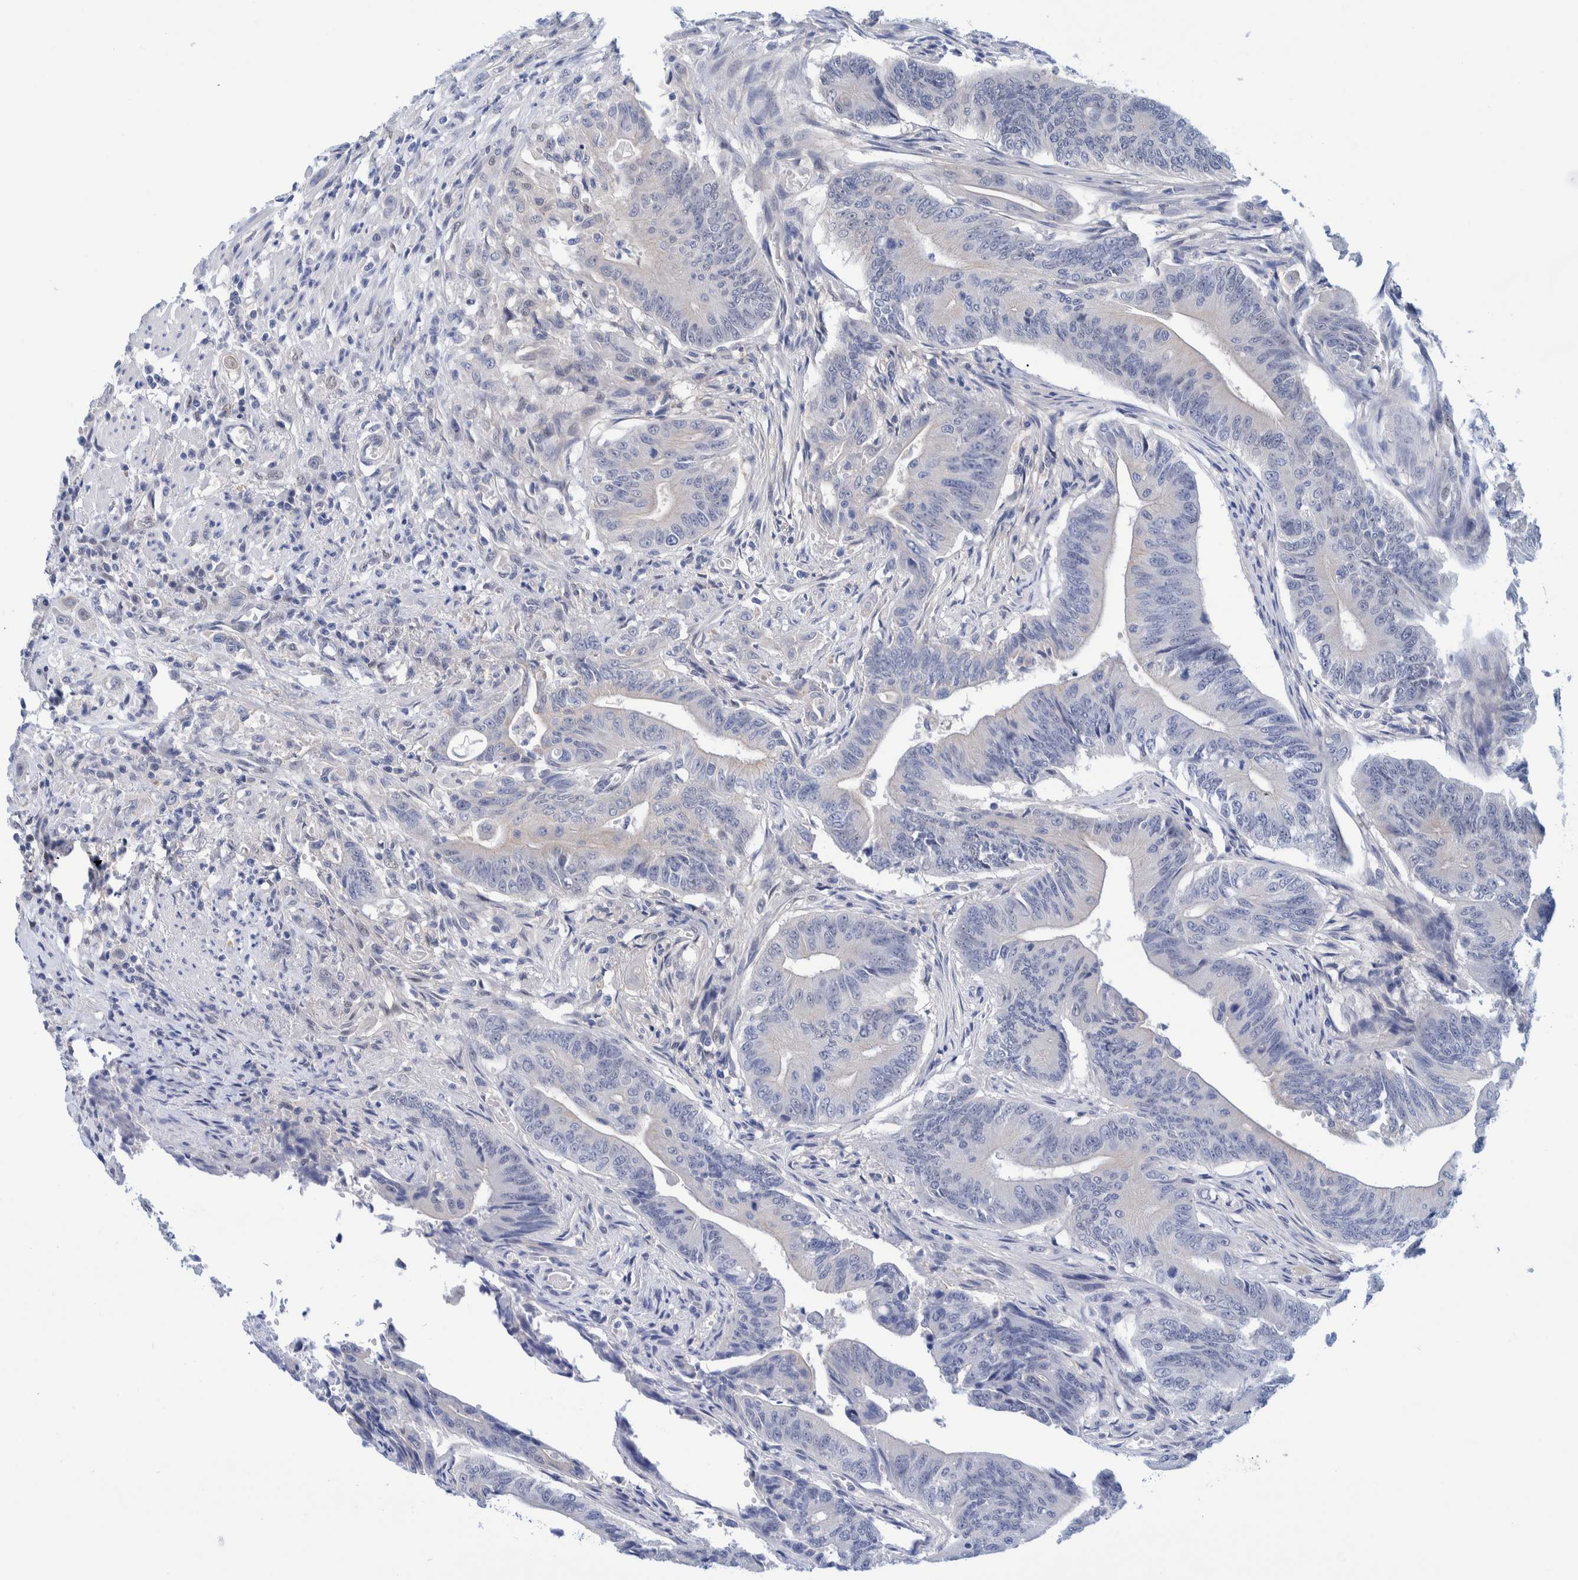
{"staining": {"intensity": "negative", "quantity": "none", "location": "none"}, "tissue": "colorectal cancer", "cell_type": "Tumor cells", "image_type": "cancer", "snomed": [{"axis": "morphology", "description": "Adenoma, NOS"}, {"axis": "morphology", "description": "Adenocarcinoma, NOS"}, {"axis": "topography", "description": "Colon"}], "caption": "Immunohistochemistry of adenoma (colorectal) shows no staining in tumor cells.", "gene": "PFAS", "patient": {"sex": "male", "age": 79}}